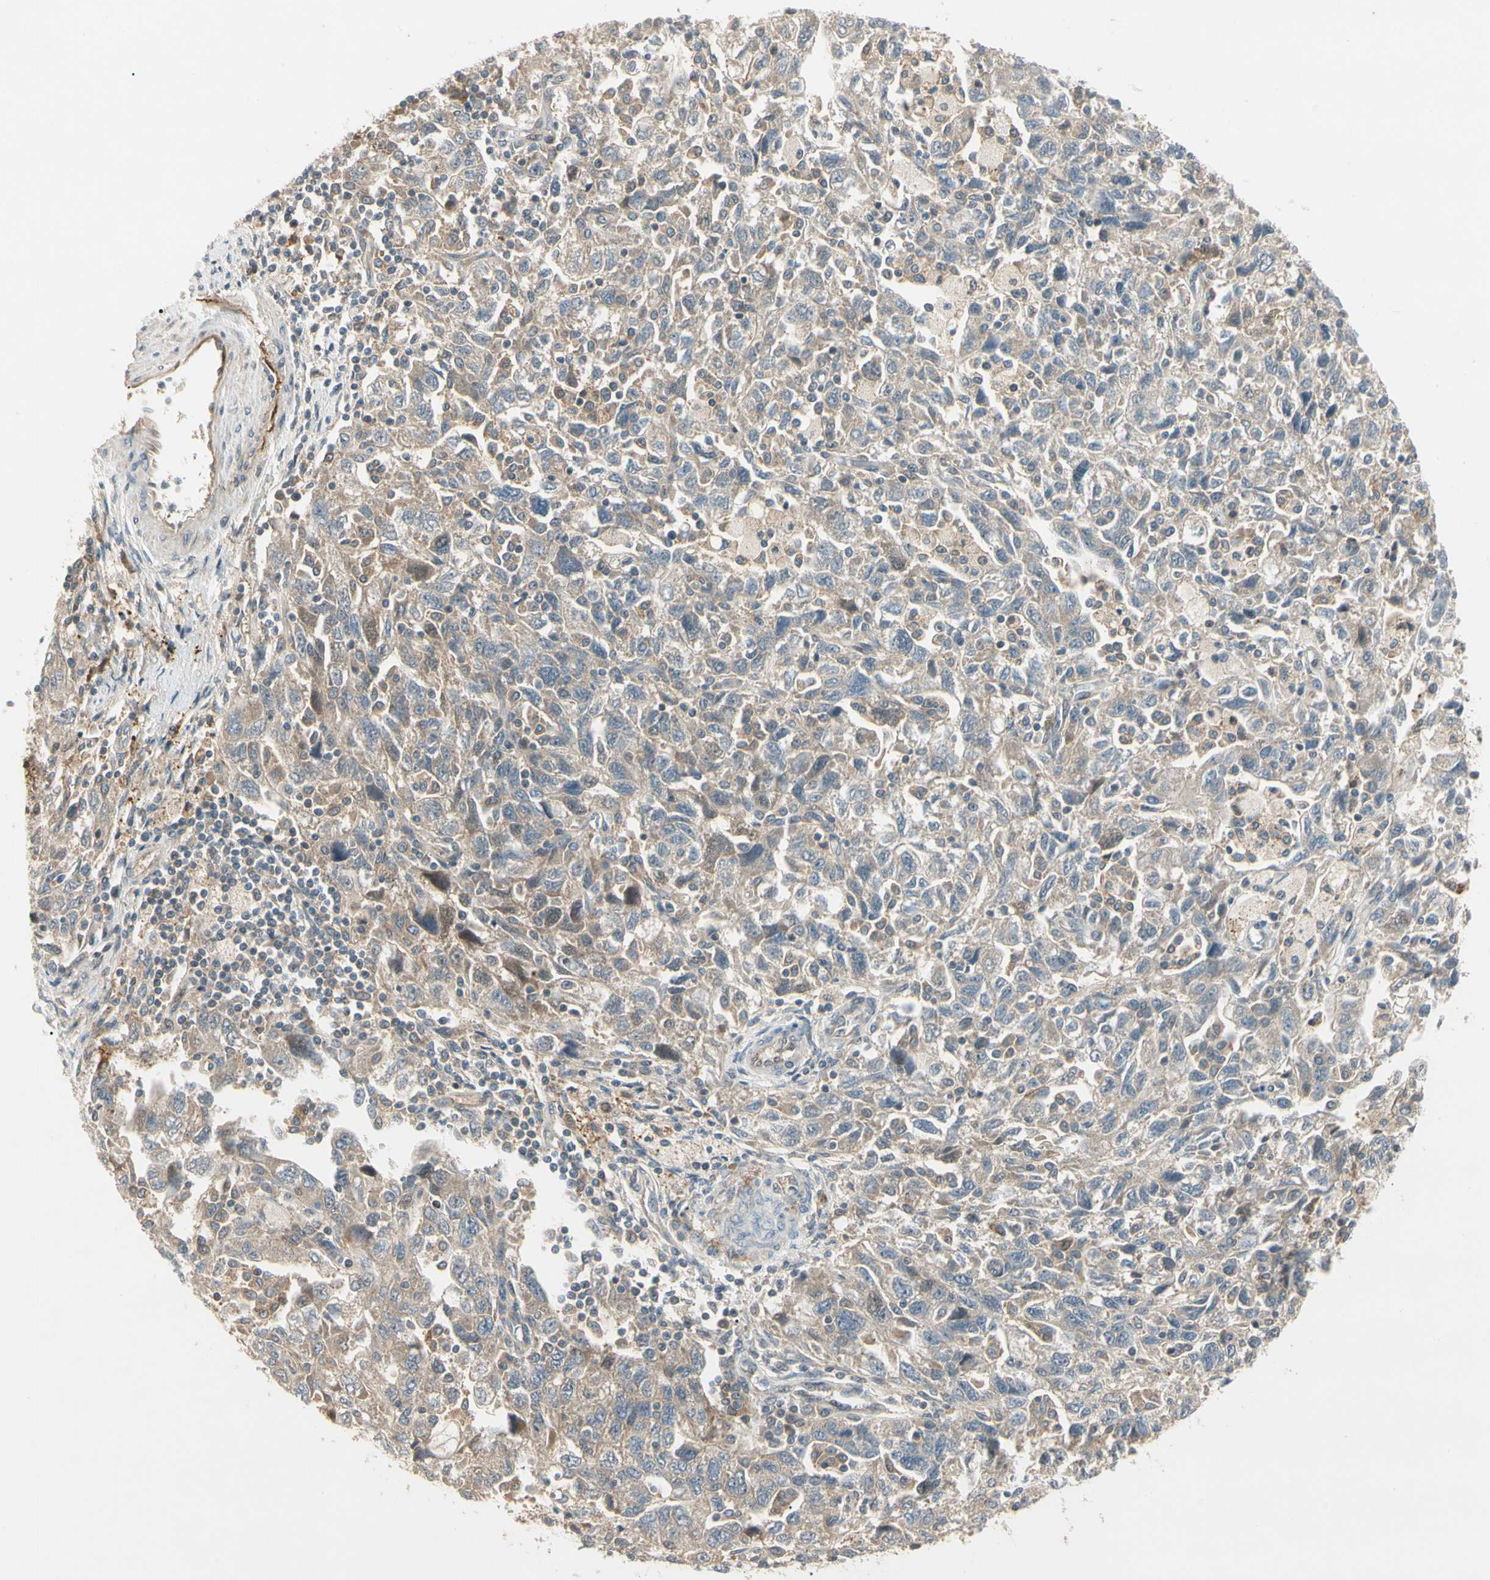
{"staining": {"intensity": "weak", "quantity": ">75%", "location": "cytoplasmic/membranous"}, "tissue": "ovarian cancer", "cell_type": "Tumor cells", "image_type": "cancer", "snomed": [{"axis": "morphology", "description": "Carcinoma, NOS"}, {"axis": "morphology", "description": "Cystadenocarcinoma, serous, NOS"}, {"axis": "topography", "description": "Ovary"}], "caption": "High-magnification brightfield microscopy of carcinoma (ovarian) stained with DAB (3,3'-diaminobenzidine) (brown) and counterstained with hematoxylin (blue). tumor cells exhibit weak cytoplasmic/membranous staining is present in approximately>75% of cells. The protein of interest is stained brown, and the nuclei are stained in blue (DAB IHC with brightfield microscopy, high magnification).", "gene": "F2R", "patient": {"sex": "female", "age": 69}}